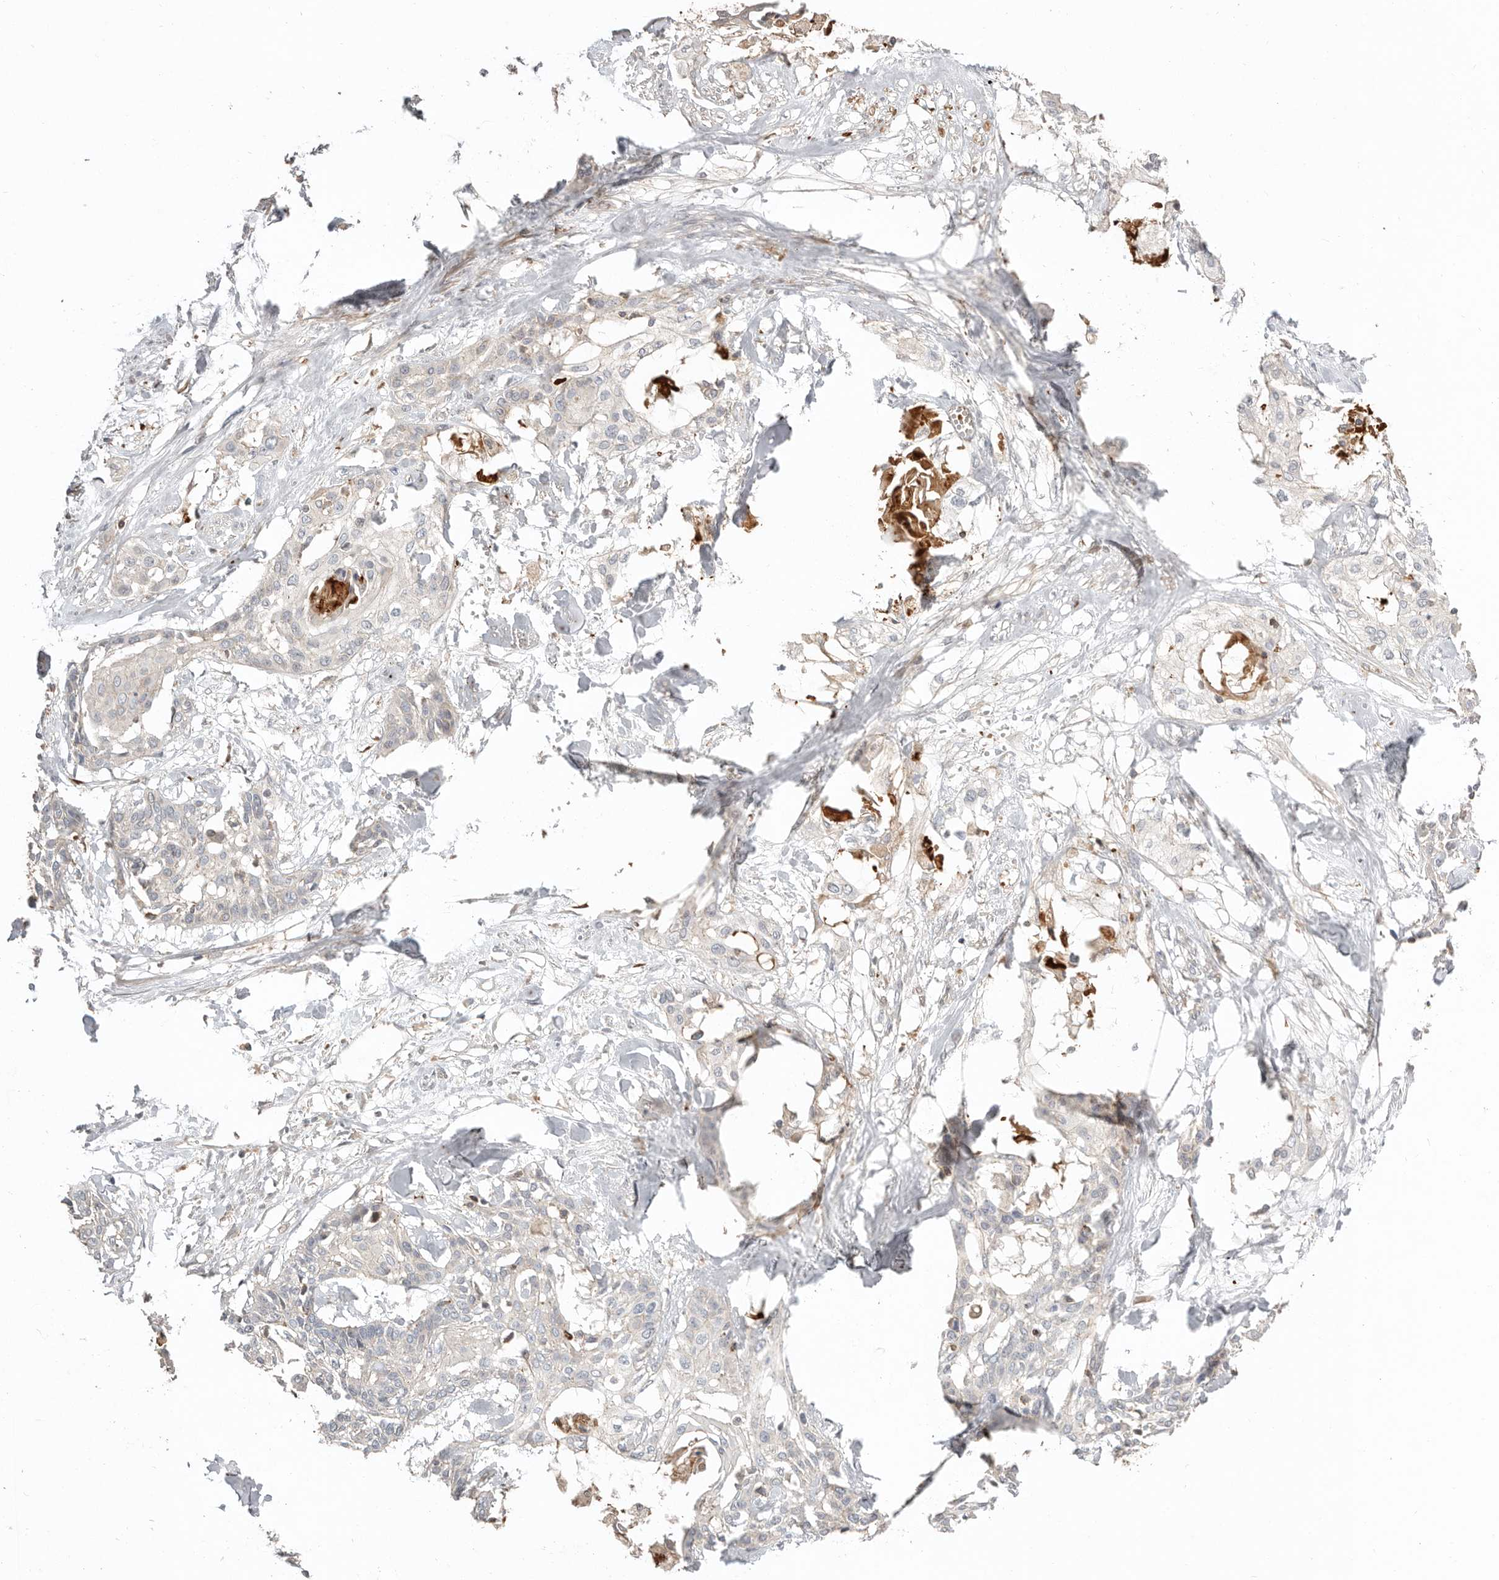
{"staining": {"intensity": "negative", "quantity": "none", "location": "none"}, "tissue": "cervical cancer", "cell_type": "Tumor cells", "image_type": "cancer", "snomed": [{"axis": "morphology", "description": "Squamous cell carcinoma, NOS"}, {"axis": "topography", "description": "Cervix"}], "caption": "Immunohistochemistry of cervical squamous cell carcinoma shows no positivity in tumor cells. (Immunohistochemistry, brightfield microscopy, high magnification).", "gene": "MTFR2", "patient": {"sex": "female", "age": 57}}